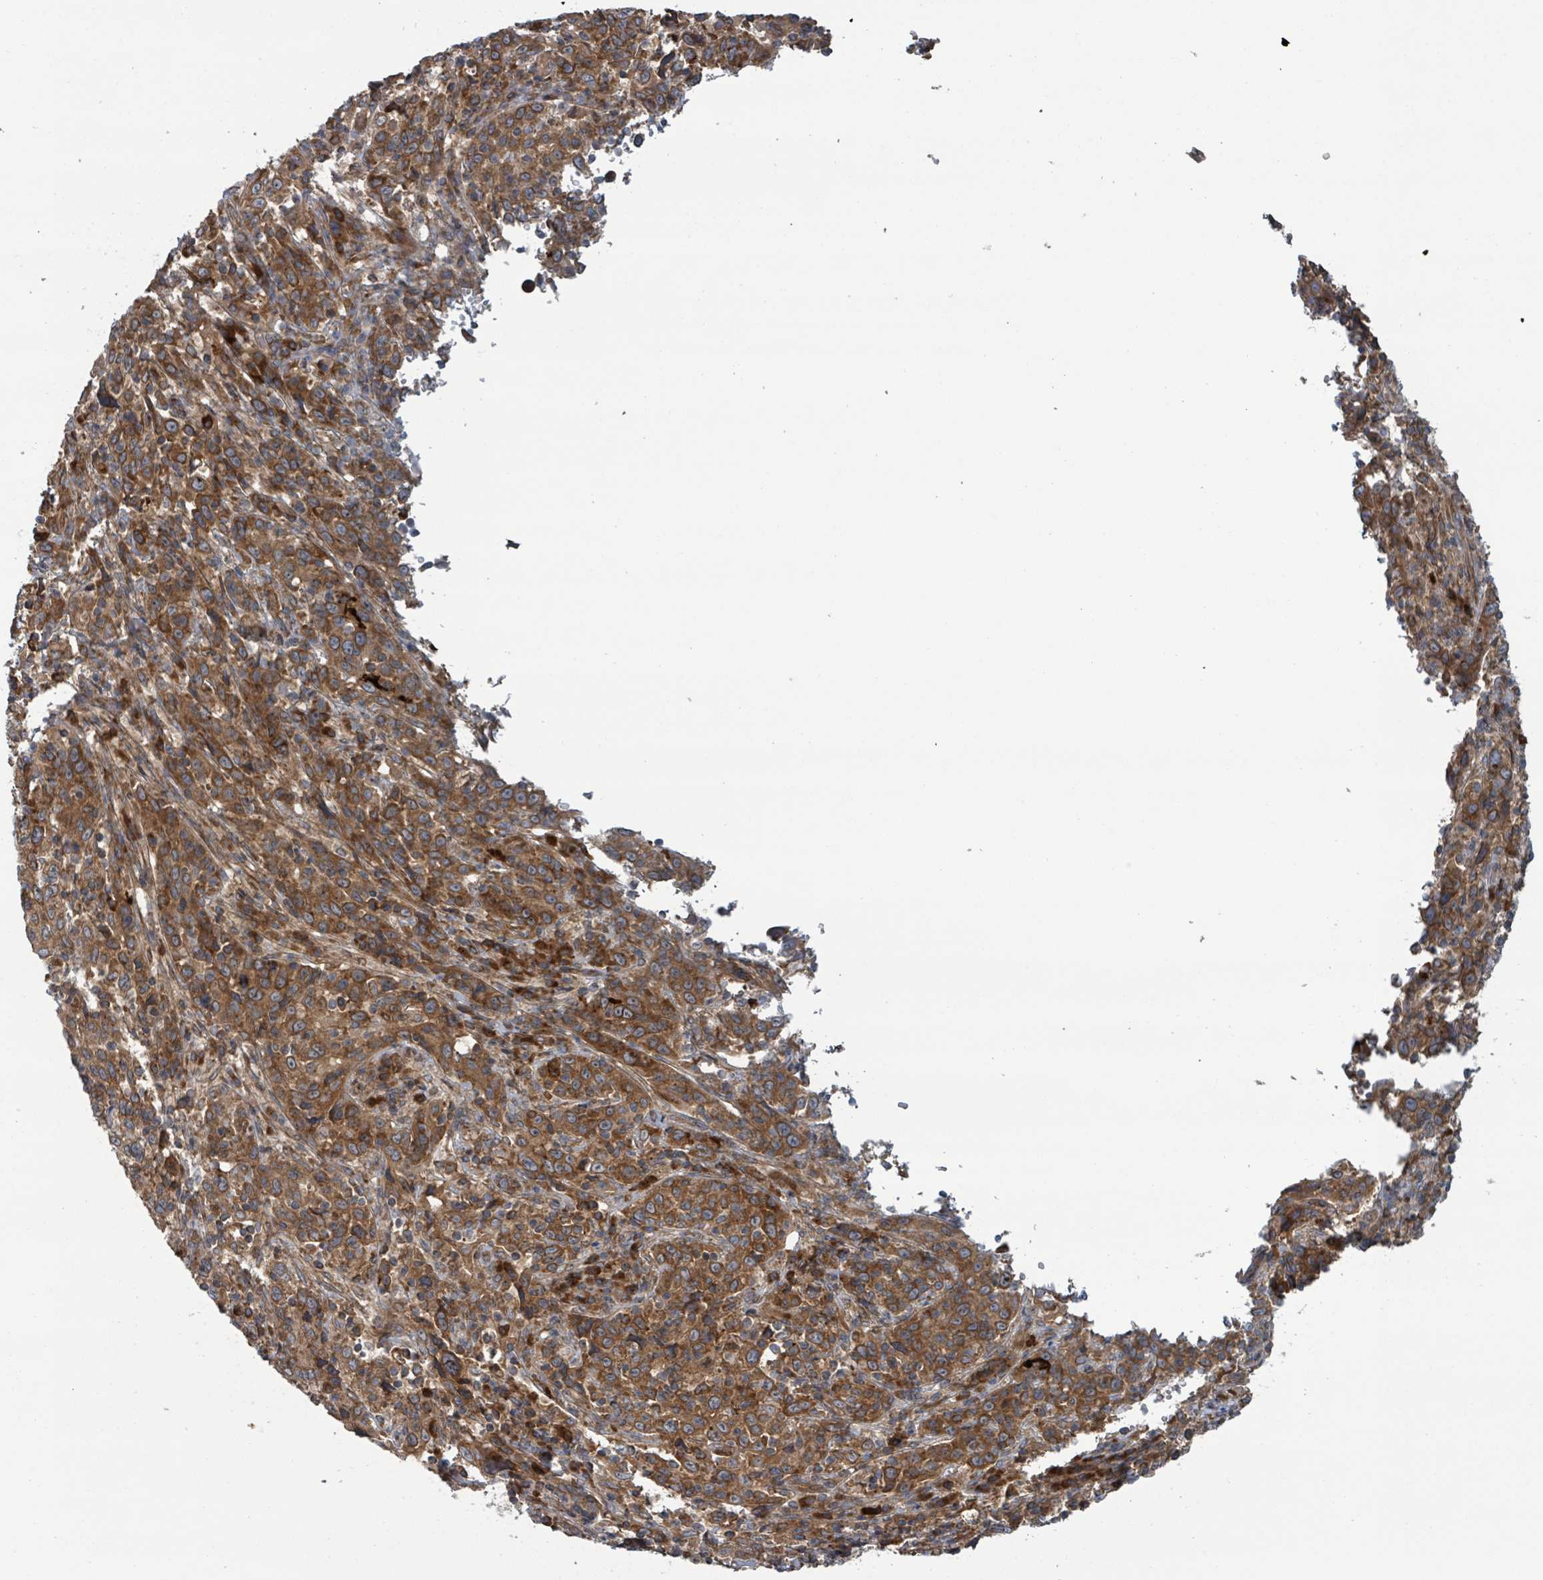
{"staining": {"intensity": "strong", "quantity": ">75%", "location": "cytoplasmic/membranous"}, "tissue": "cervical cancer", "cell_type": "Tumor cells", "image_type": "cancer", "snomed": [{"axis": "morphology", "description": "Squamous cell carcinoma, NOS"}, {"axis": "topography", "description": "Cervix"}], "caption": "Immunohistochemistry (DAB (3,3'-diaminobenzidine)) staining of human squamous cell carcinoma (cervical) reveals strong cytoplasmic/membranous protein staining in about >75% of tumor cells. (brown staining indicates protein expression, while blue staining denotes nuclei).", "gene": "OR51E1", "patient": {"sex": "female", "age": 46}}